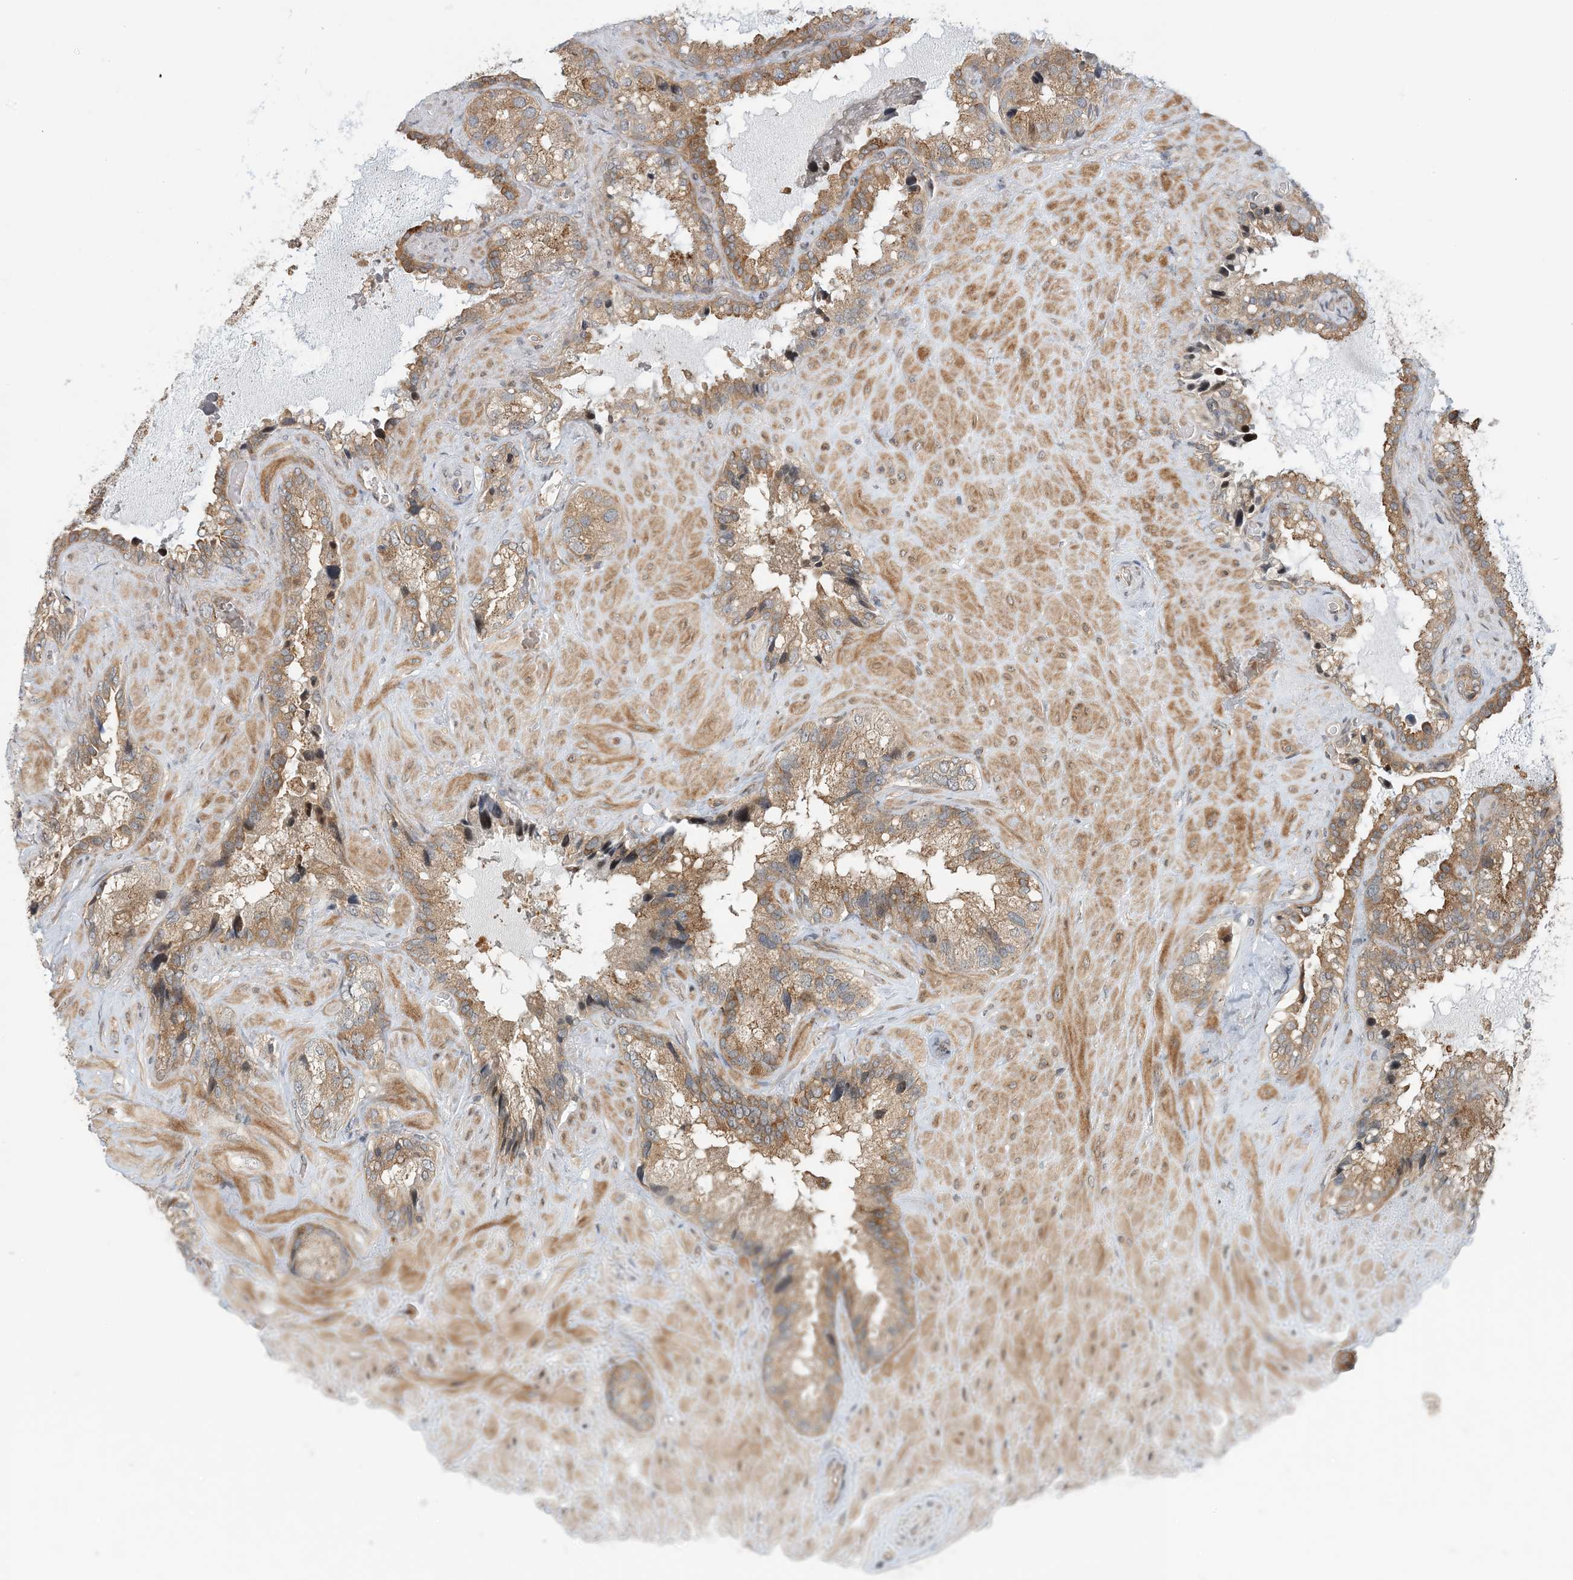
{"staining": {"intensity": "moderate", "quantity": ">75%", "location": "cytoplasmic/membranous"}, "tissue": "seminal vesicle", "cell_type": "Glandular cells", "image_type": "normal", "snomed": [{"axis": "morphology", "description": "Normal tissue, NOS"}, {"axis": "topography", "description": "Prostate"}, {"axis": "topography", "description": "Seminal veicle"}], "caption": "Glandular cells reveal medium levels of moderate cytoplasmic/membranous staining in about >75% of cells in normal human seminal vesicle.", "gene": "ATP13A2", "patient": {"sex": "male", "age": 68}}